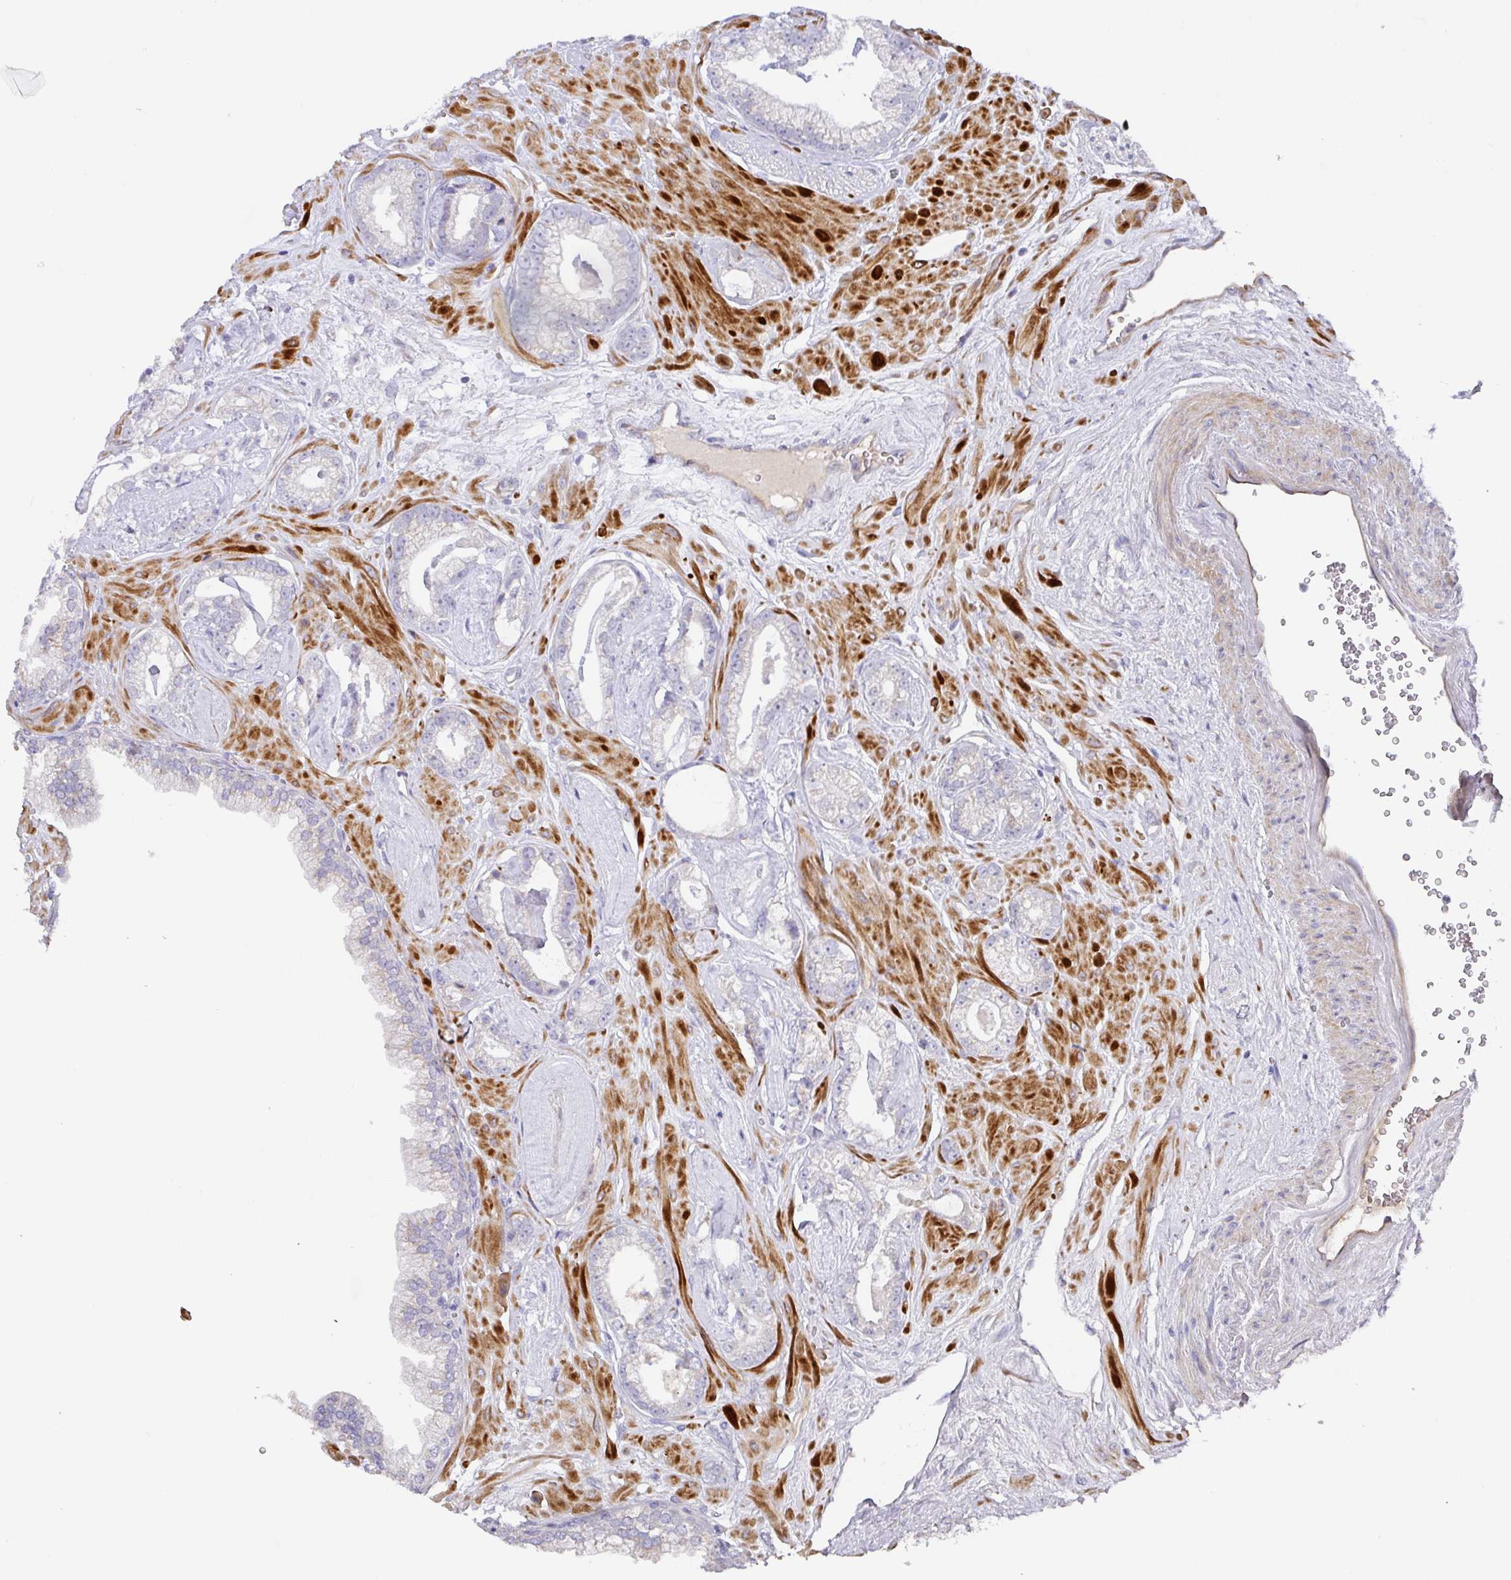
{"staining": {"intensity": "negative", "quantity": "none", "location": "none"}, "tissue": "prostate cancer", "cell_type": "Tumor cells", "image_type": "cancer", "snomed": [{"axis": "morphology", "description": "Adenocarcinoma, Low grade"}, {"axis": "topography", "description": "Prostate"}], "caption": "There is no significant positivity in tumor cells of low-grade adenocarcinoma (prostate). (DAB immunohistochemistry (IHC) with hematoxylin counter stain).", "gene": "TARM1", "patient": {"sex": "male", "age": 60}}